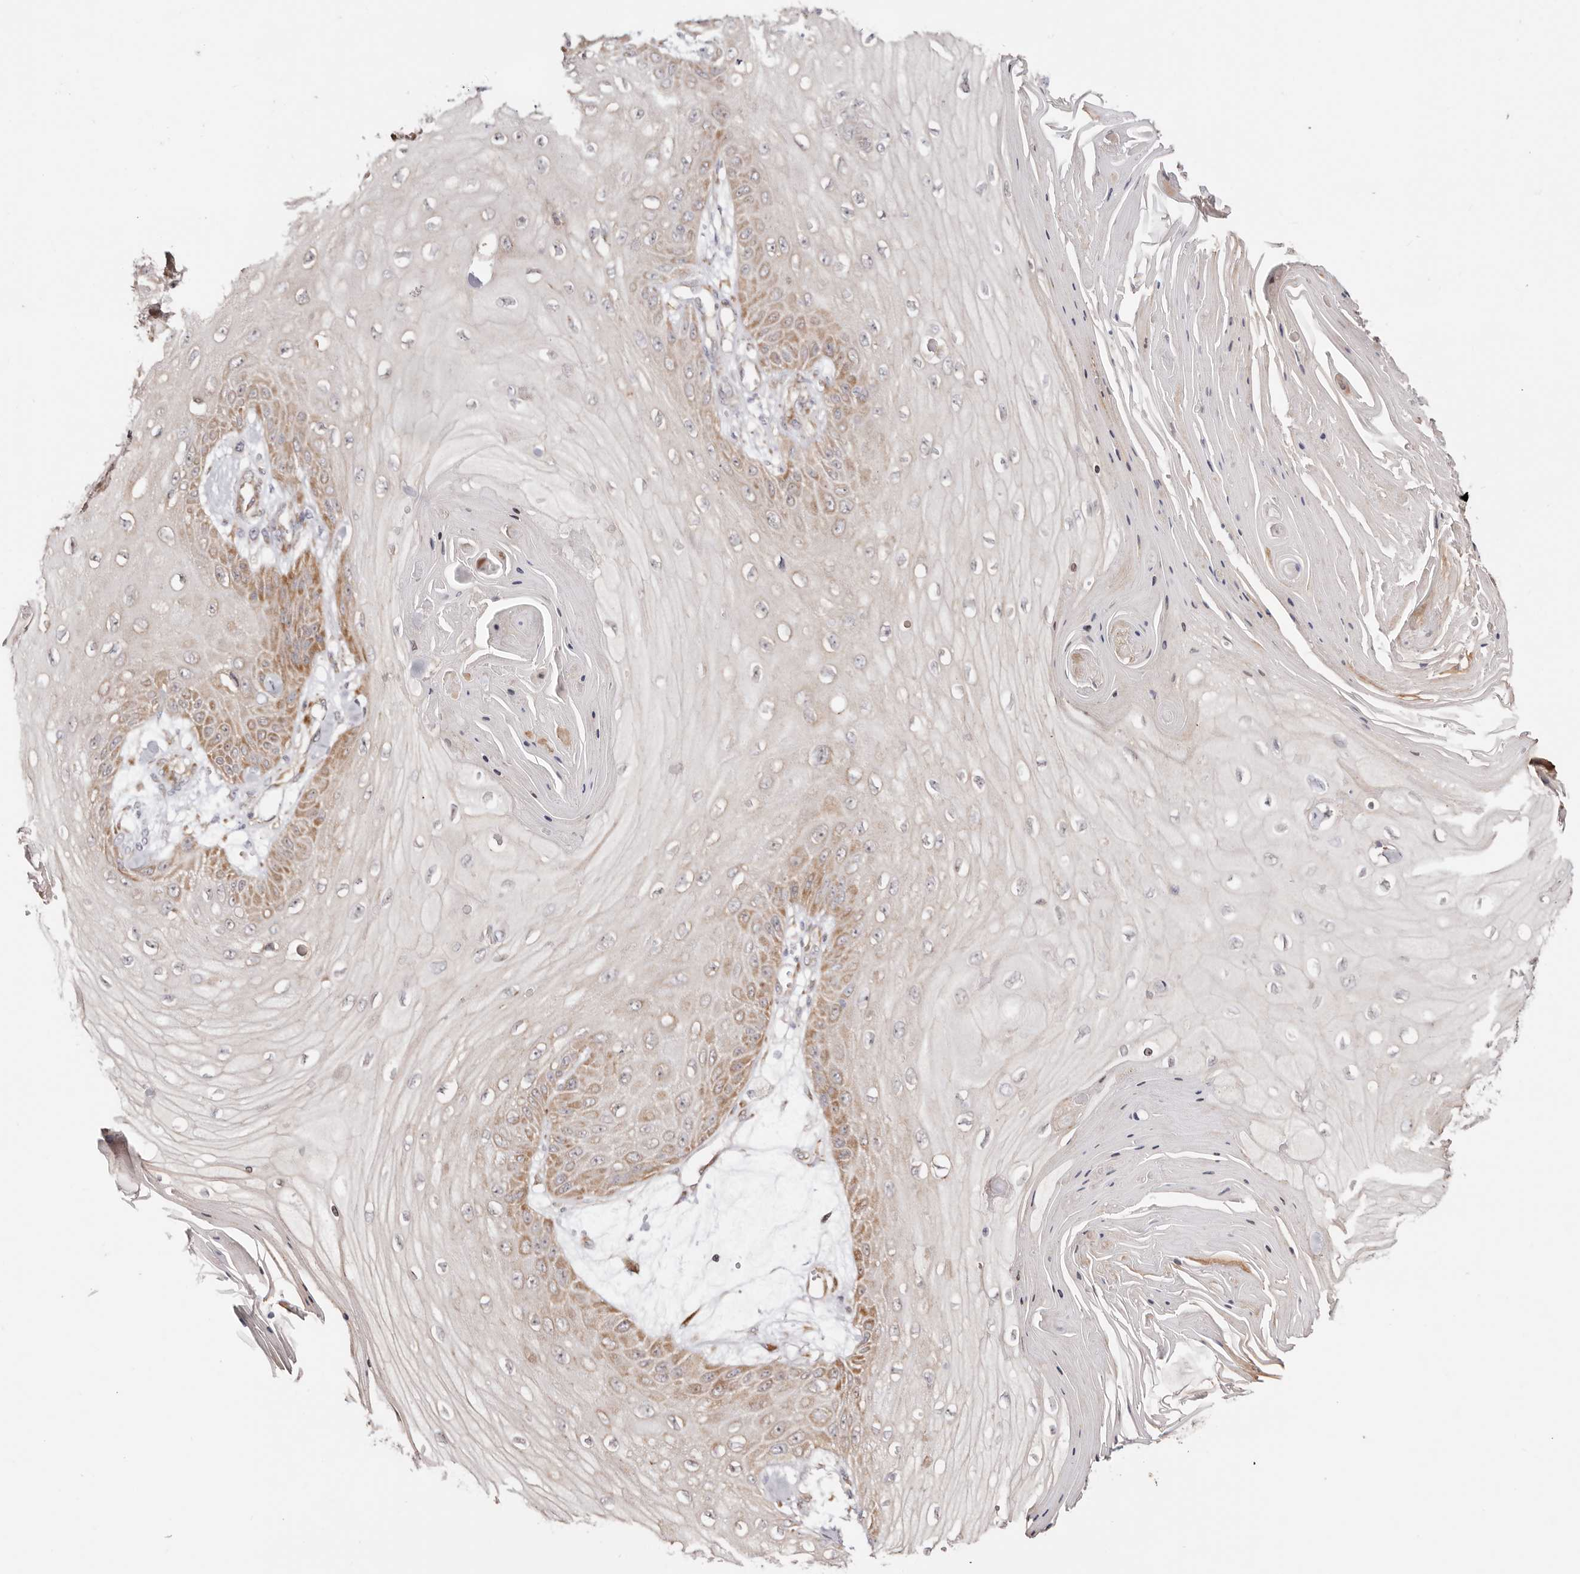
{"staining": {"intensity": "moderate", "quantity": "<25%", "location": "cytoplasmic/membranous"}, "tissue": "skin cancer", "cell_type": "Tumor cells", "image_type": "cancer", "snomed": [{"axis": "morphology", "description": "Squamous cell carcinoma, NOS"}, {"axis": "topography", "description": "Skin"}], "caption": "Brown immunohistochemical staining in human skin squamous cell carcinoma reveals moderate cytoplasmic/membranous staining in about <25% of tumor cells.", "gene": "BCL2L15", "patient": {"sex": "male", "age": 74}}